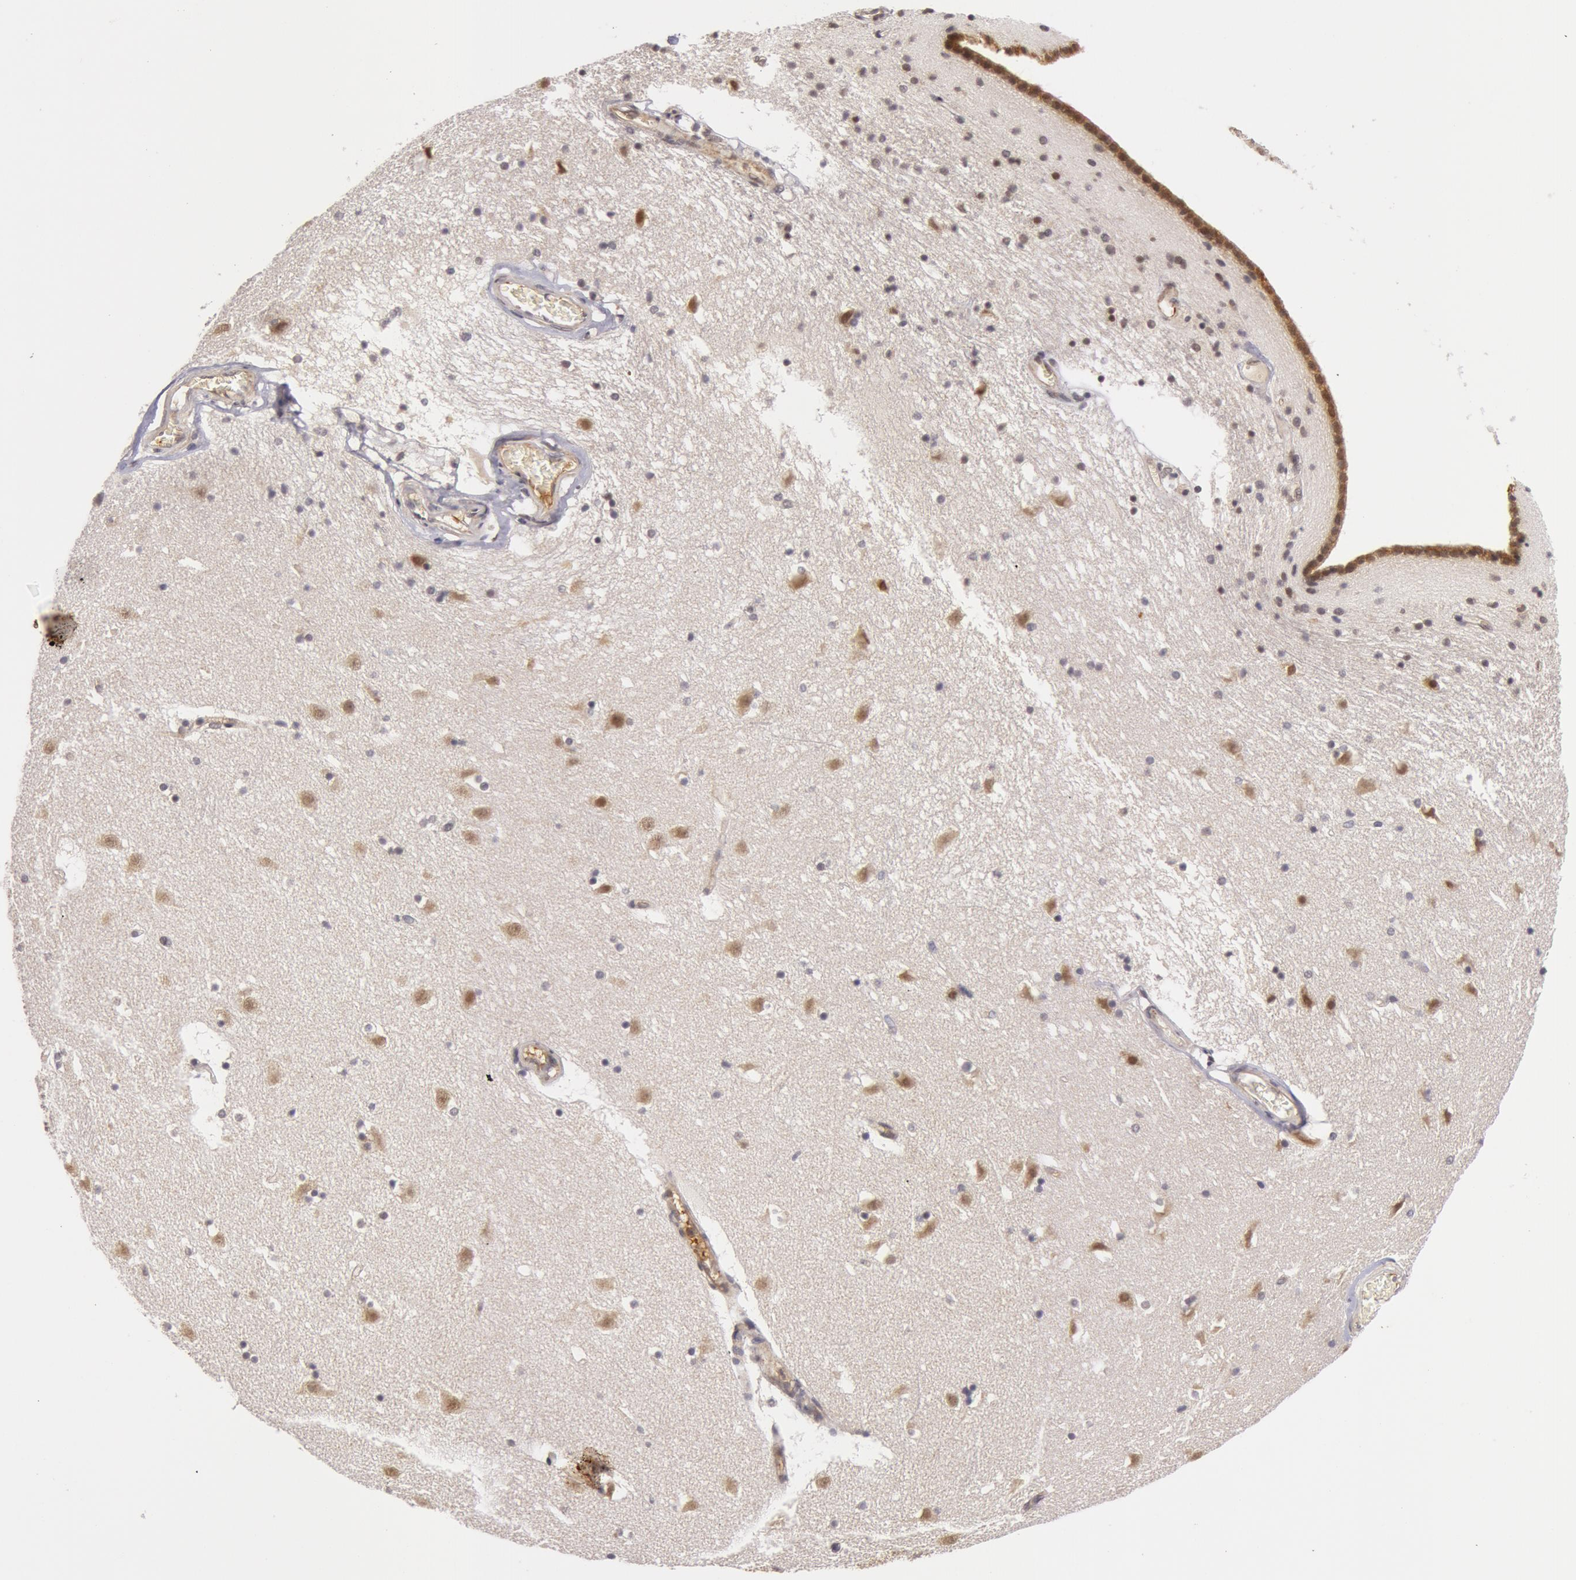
{"staining": {"intensity": "moderate", "quantity": "25%-75%", "location": "cytoplasmic/membranous,nuclear"}, "tissue": "caudate", "cell_type": "Glial cells", "image_type": "normal", "snomed": [{"axis": "morphology", "description": "Normal tissue, NOS"}, {"axis": "topography", "description": "Lateral ventricle wall"}], "caption": "This image demonstrates unremarkable caudate stained with IHC to label a protein in brown. The cytoplasmic/membranous,nuclear of glial cells show moderate positivity for the protein. Nuclei are counter-stained blue.", "gene": "SYTL4", "patient": {"sex": "male", "age": 45}}